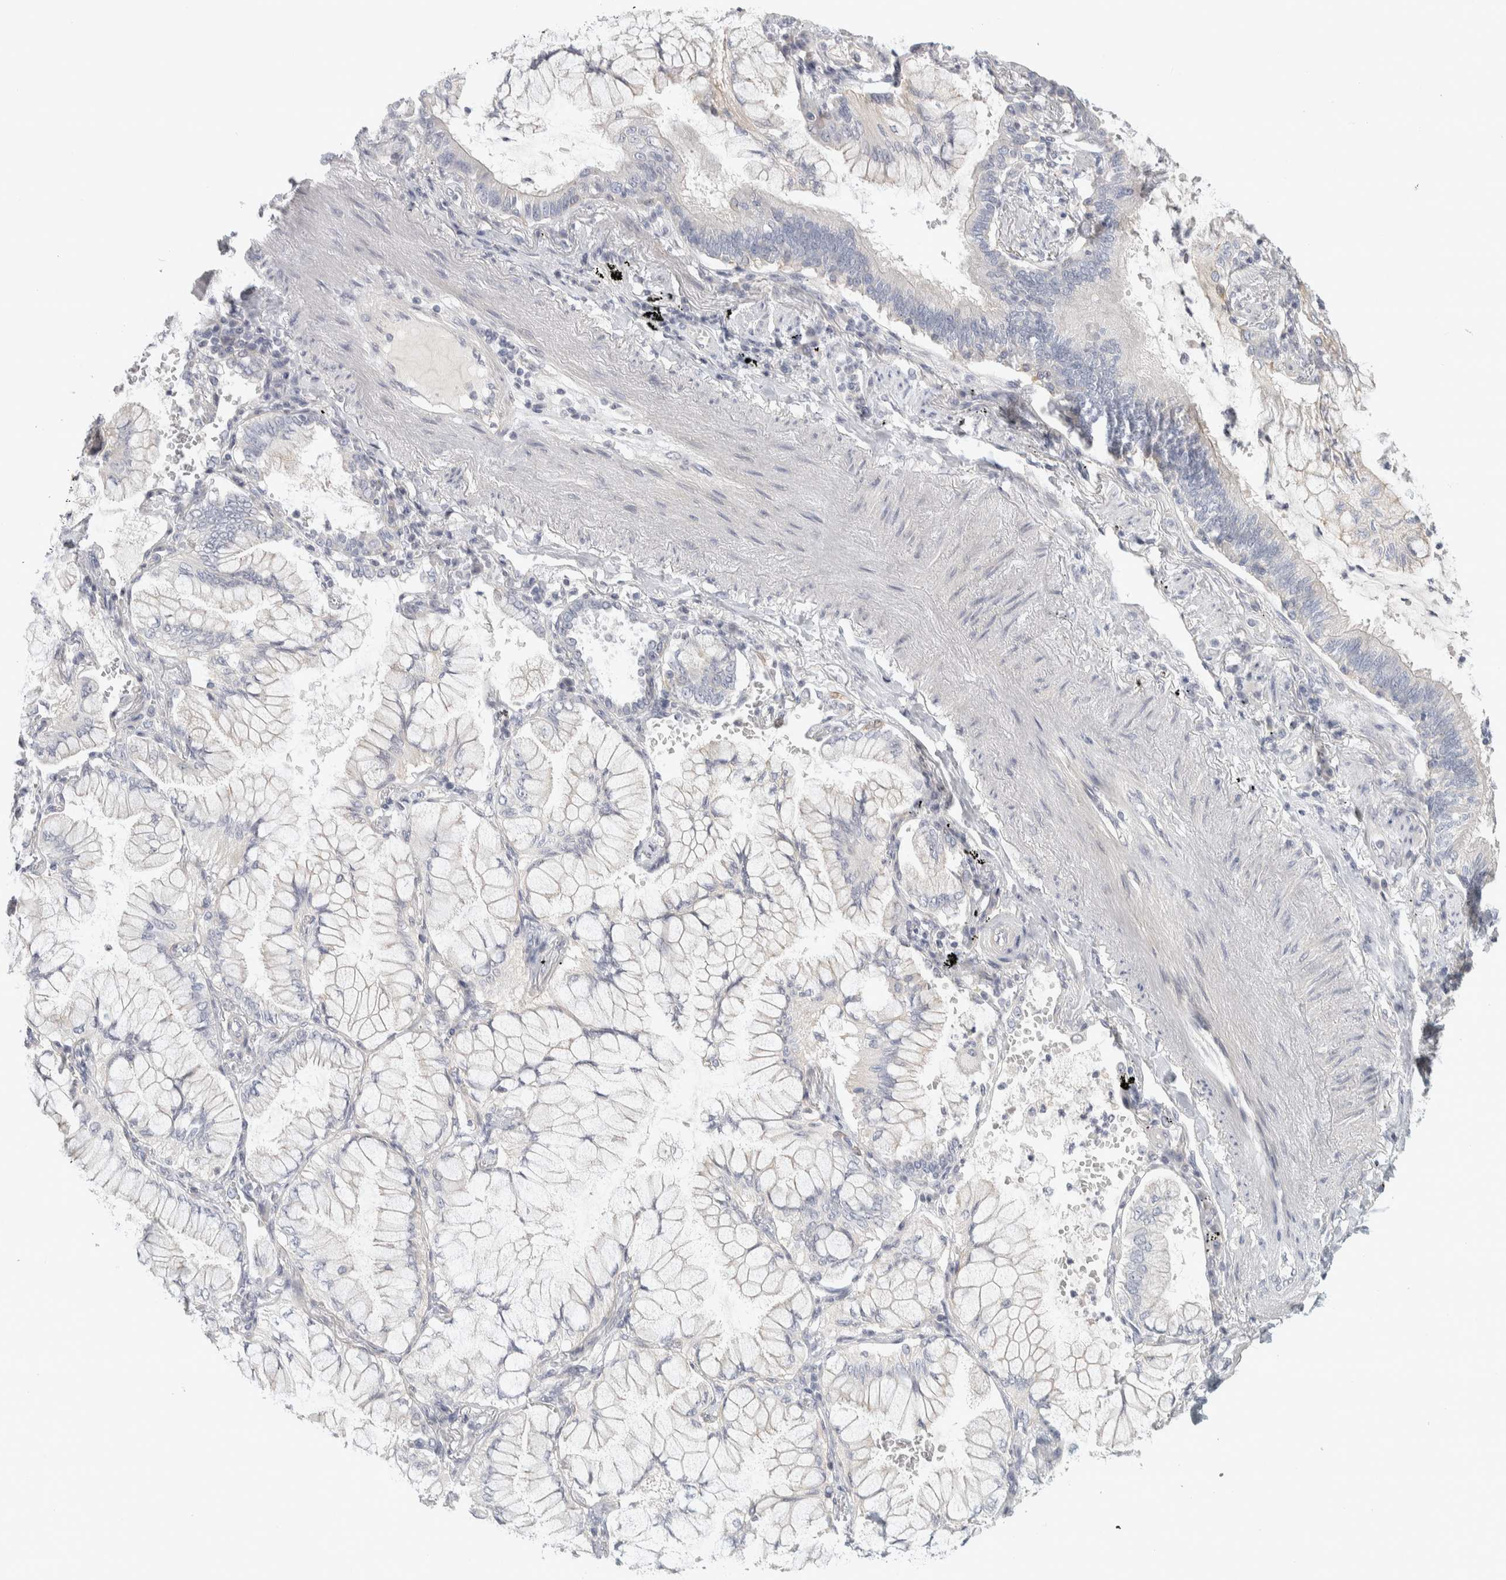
{"staining": {"intensity": "negative", "quantity": "none", "location": "none"}, "tissue": "lung cancer", "cell_type": "Tumor cells", "image_type": "cancer", "snomed": [{"axis": "morphology", "description": "Adenocarcinoma, NOS"}, {"axis": "topography", "description": "Lung"}], "caption": "High power microscopy histopathology image of an IHC histopathology image of lung adenocarcinoma, revealing no significant staining in tumor cells.", "gene": "DCXR", "patient": {"sex": "female", "age": 70}}